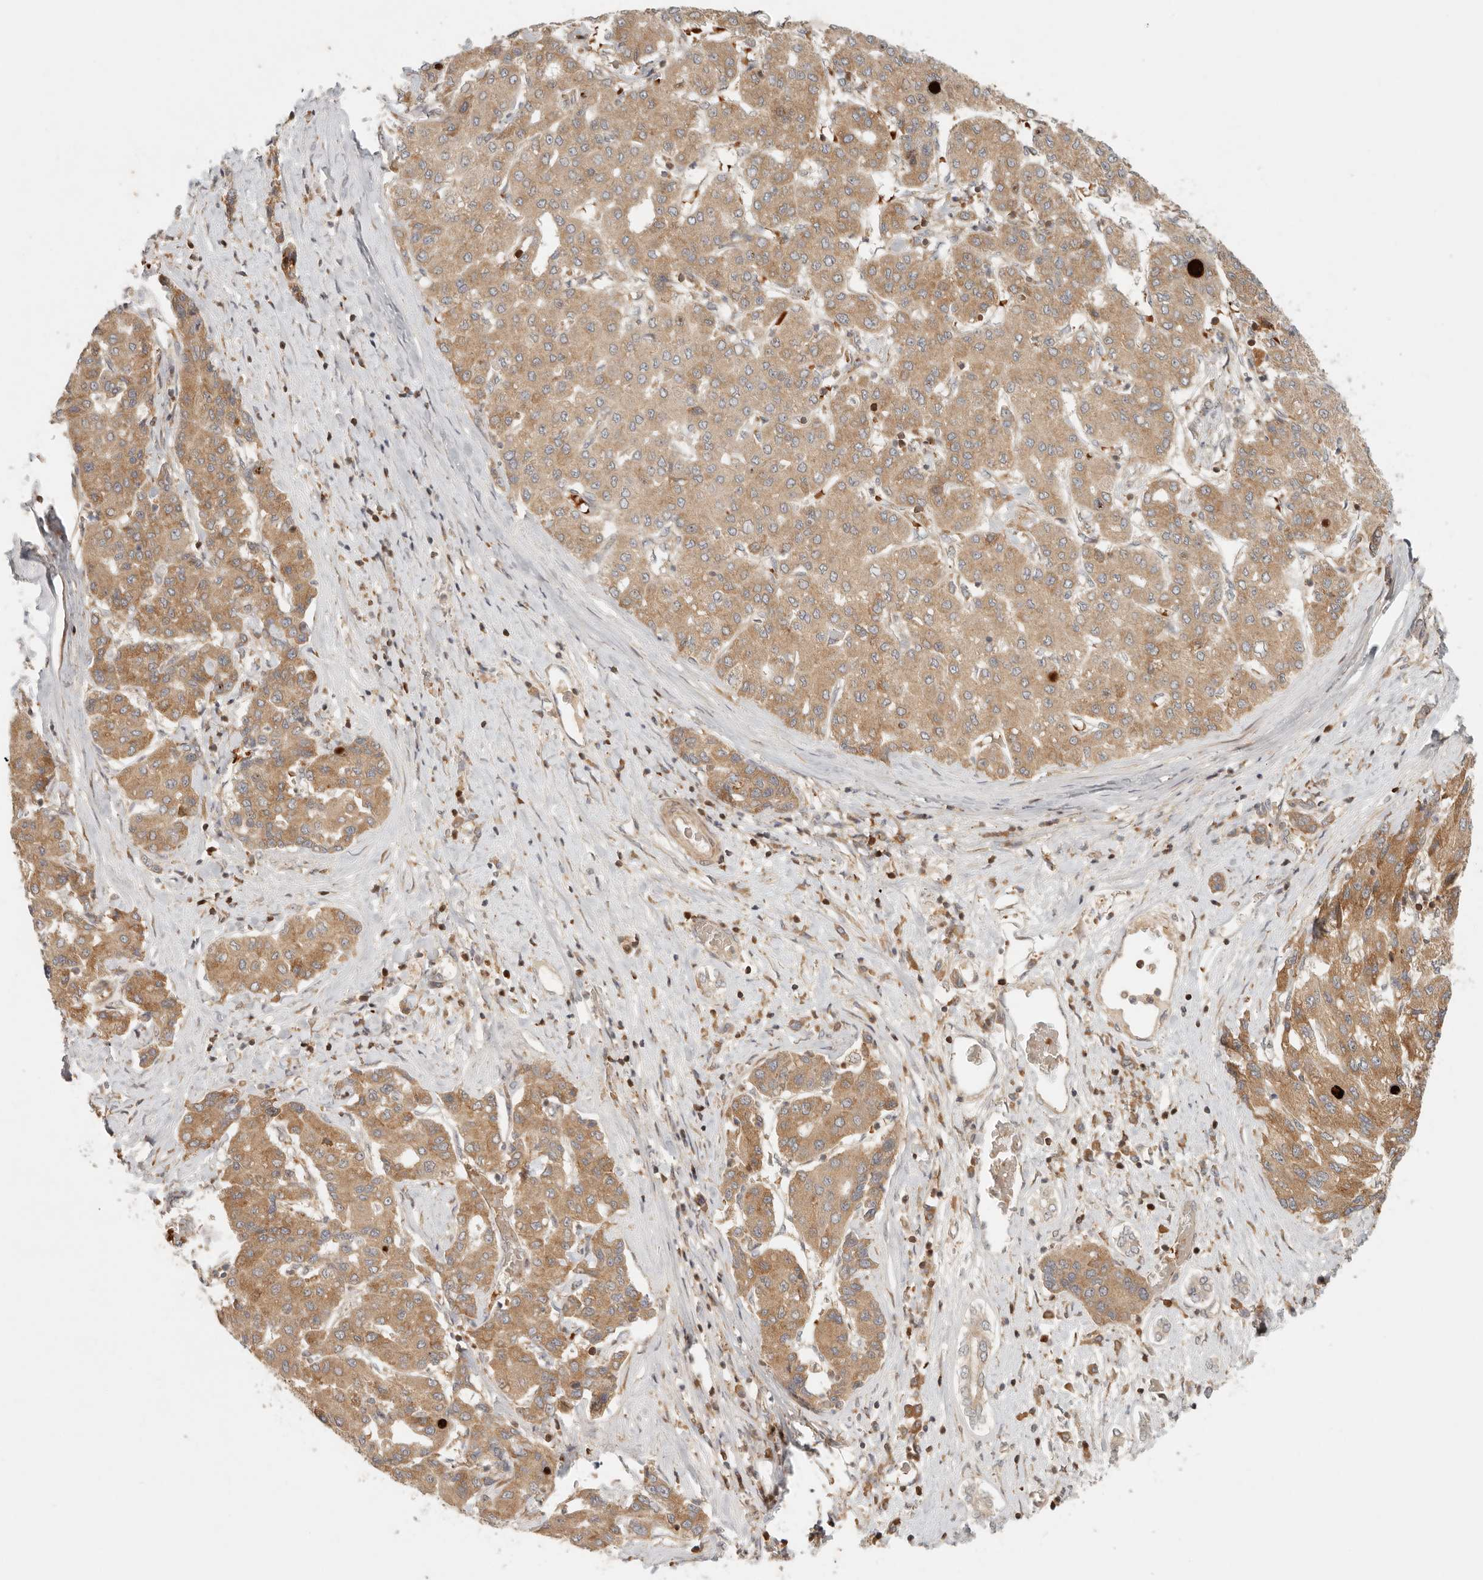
{"staining": {"intensity": "moderate", "quantity": ">75%", "location": "cytoplasmic/membranous"}, "tissue": "liver cancer", "cell_type": "Tumor cells", "image_type": "cancer", "snomed": [{"axis": "morphology", "description": "Carcinoma, Hepatocellular, NOS"}, {"axis": "topography", "description": "Liver"}], "caption": "A brown stain labels moderate cytoplasmic/membranous positivity of a protein in liver cancer tumor cells.", "gene": "AHDC1", "patient": {"sex": "male", "age": 65}}